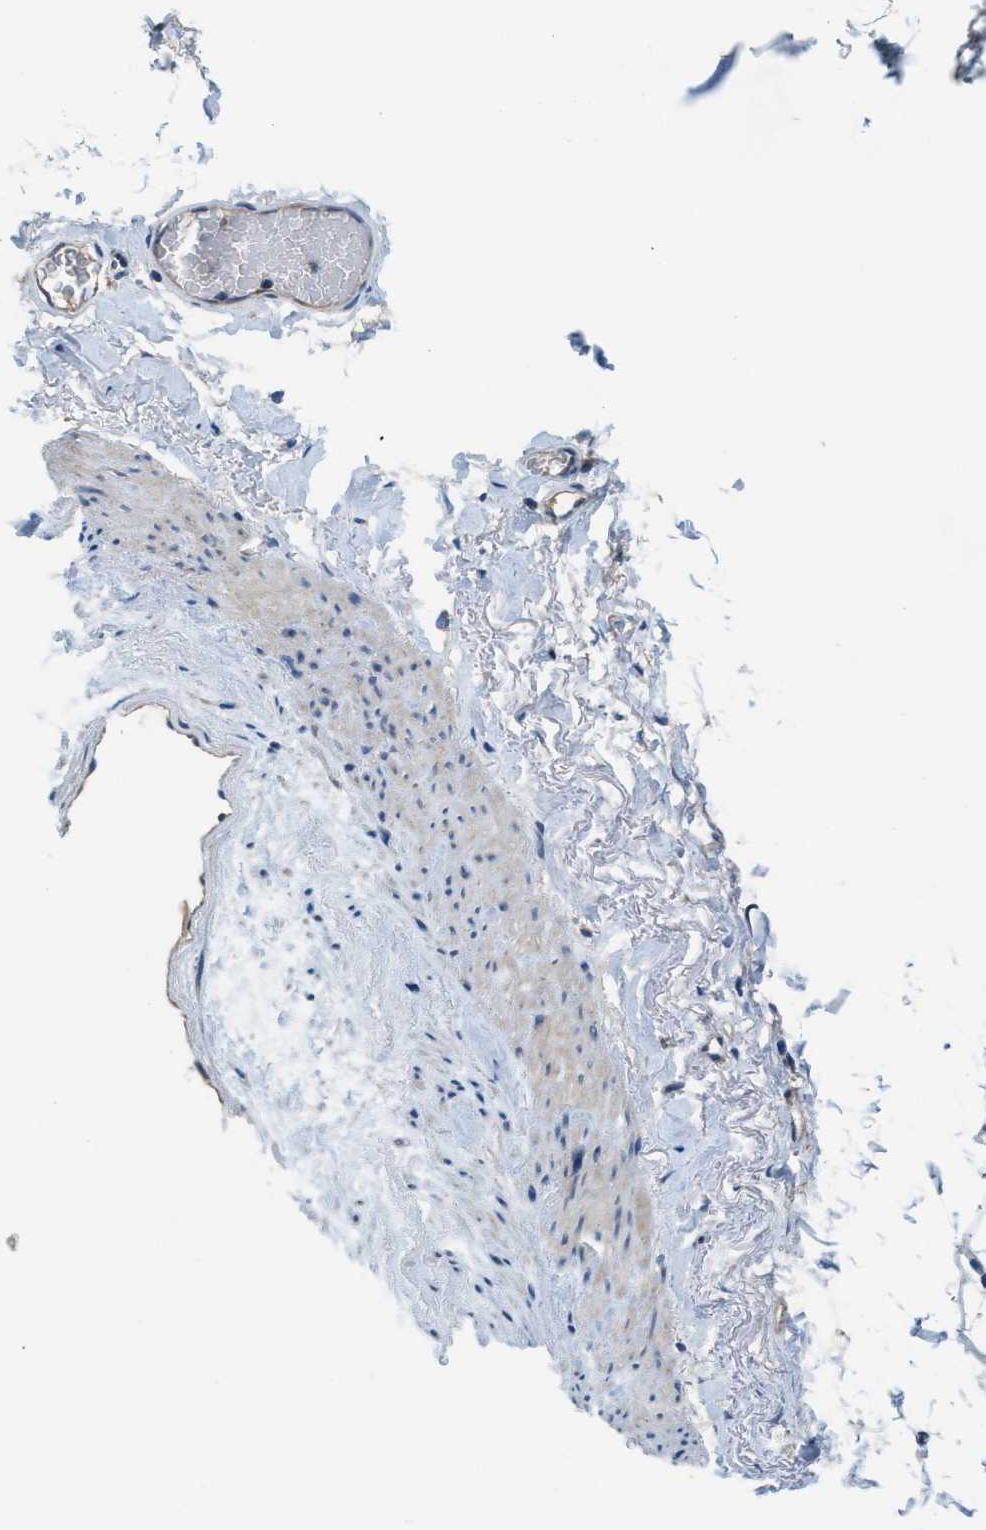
{"staining": {"intensity": "negative", "quantity": "none", "location": "none"}, "tissue": "adipose tissue", "cell_type": "Adipocytes", "image_type": "normal", "snomed": [{"axis": "morphology", "description": "Normal tissue, NOS"}, {"axis": "topography", "description": "Breast"}, {"axis": "topography", "description": "Soft tissue"}], "caption": "Adipocytes are negative for protein expression in unremarkable human adipose tissue. The staining is performed using DAB (3,3'-diaminobenzidine) brown chromogen with nuclei counter-stained in using hematoxylin.", "gene": "RIPK2", "patient": {"sex": "female", "age": 75}}